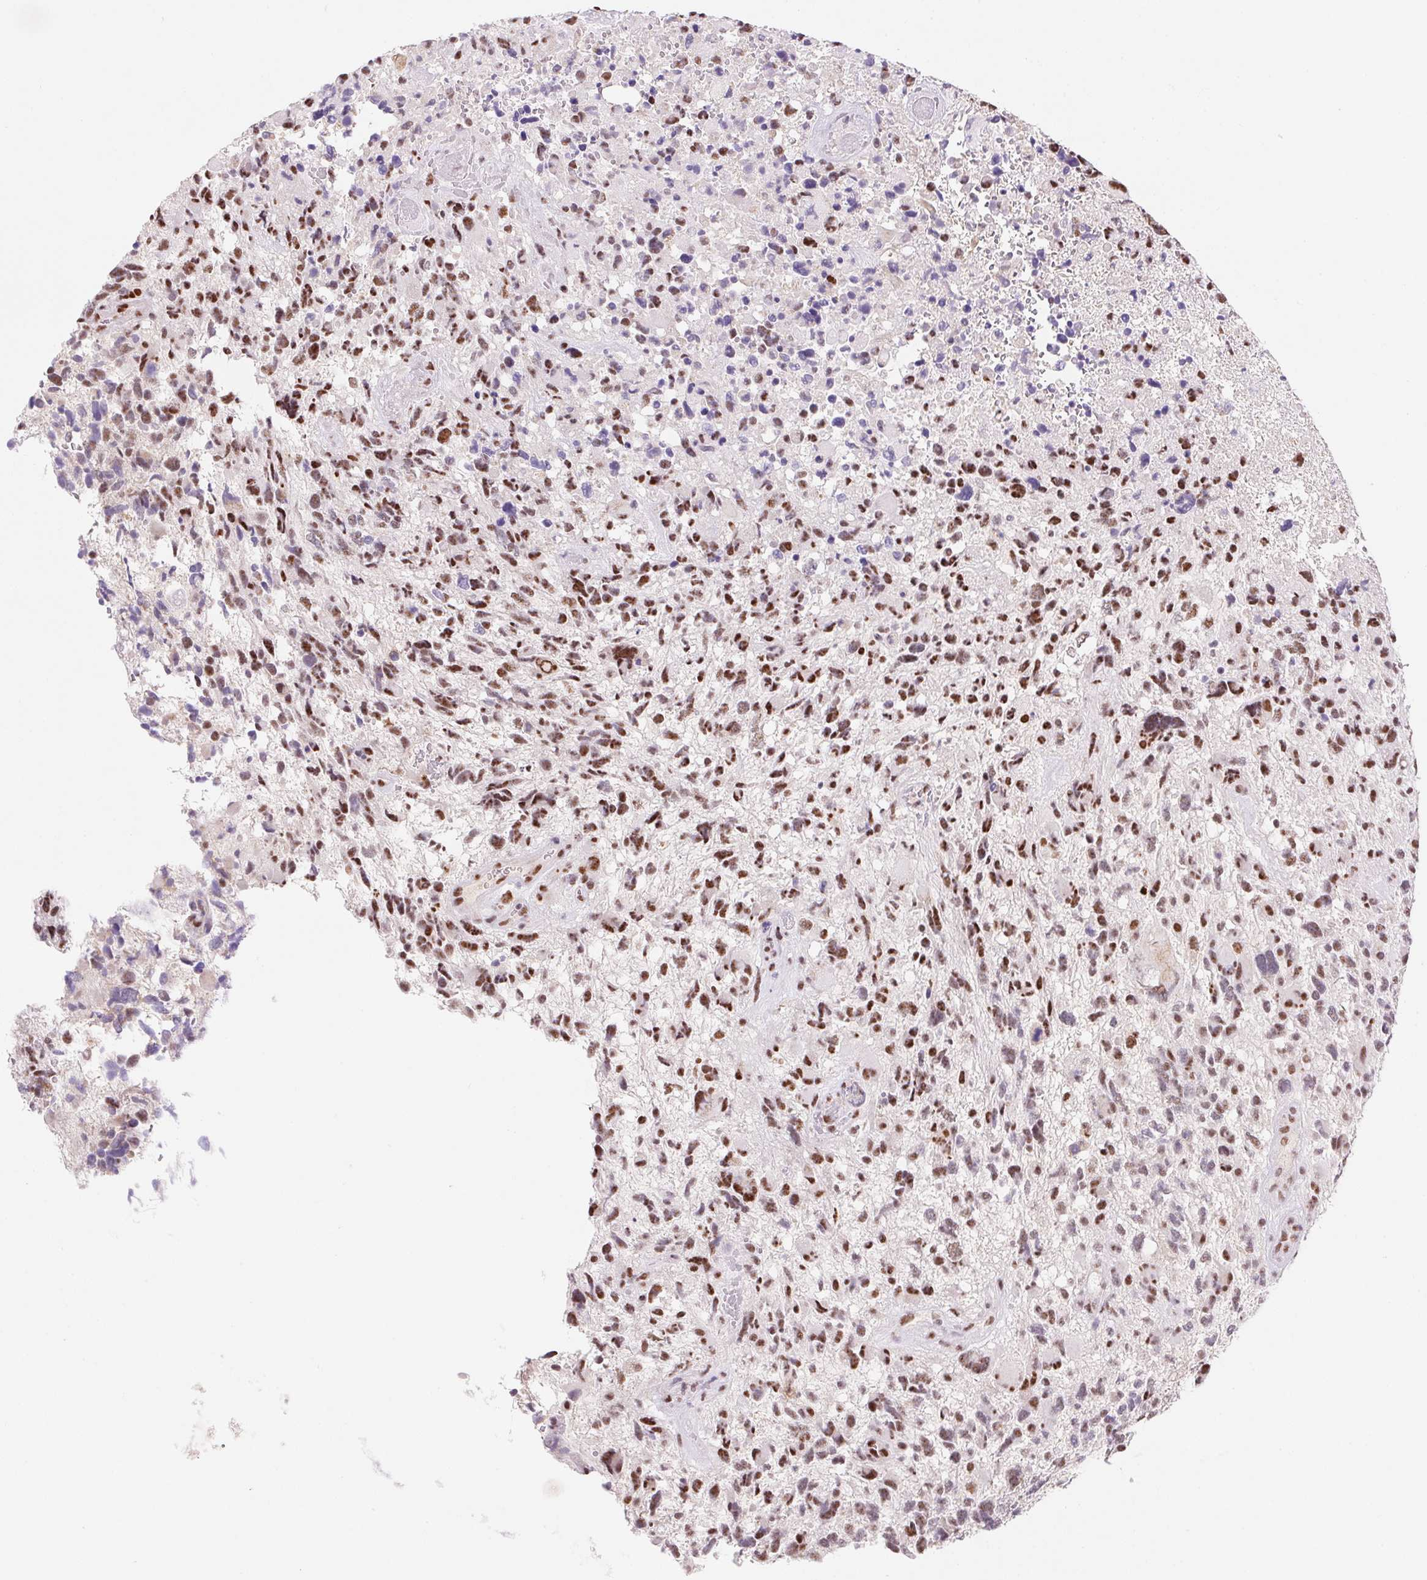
{"staining": {"intensity": "moderate", "quantity": "25%-75%", "location": "nuclear"}, "tissue": "glioma", "cell_type": "Tumor cells", "image_type": "cancer", "snomed": [{"axis": "morphology", "description": "Glioma, malignant, High grade"}, {"axis": "topography", "description": "Brain"}], "caption": "Protein expression analysis of human high-grade glioma (malignant) reveals moderate nuclear expression in about 25%-75% of tumor cells.", "gene": "DPPA5", "patient": {"sex": "female", "age": 71}}